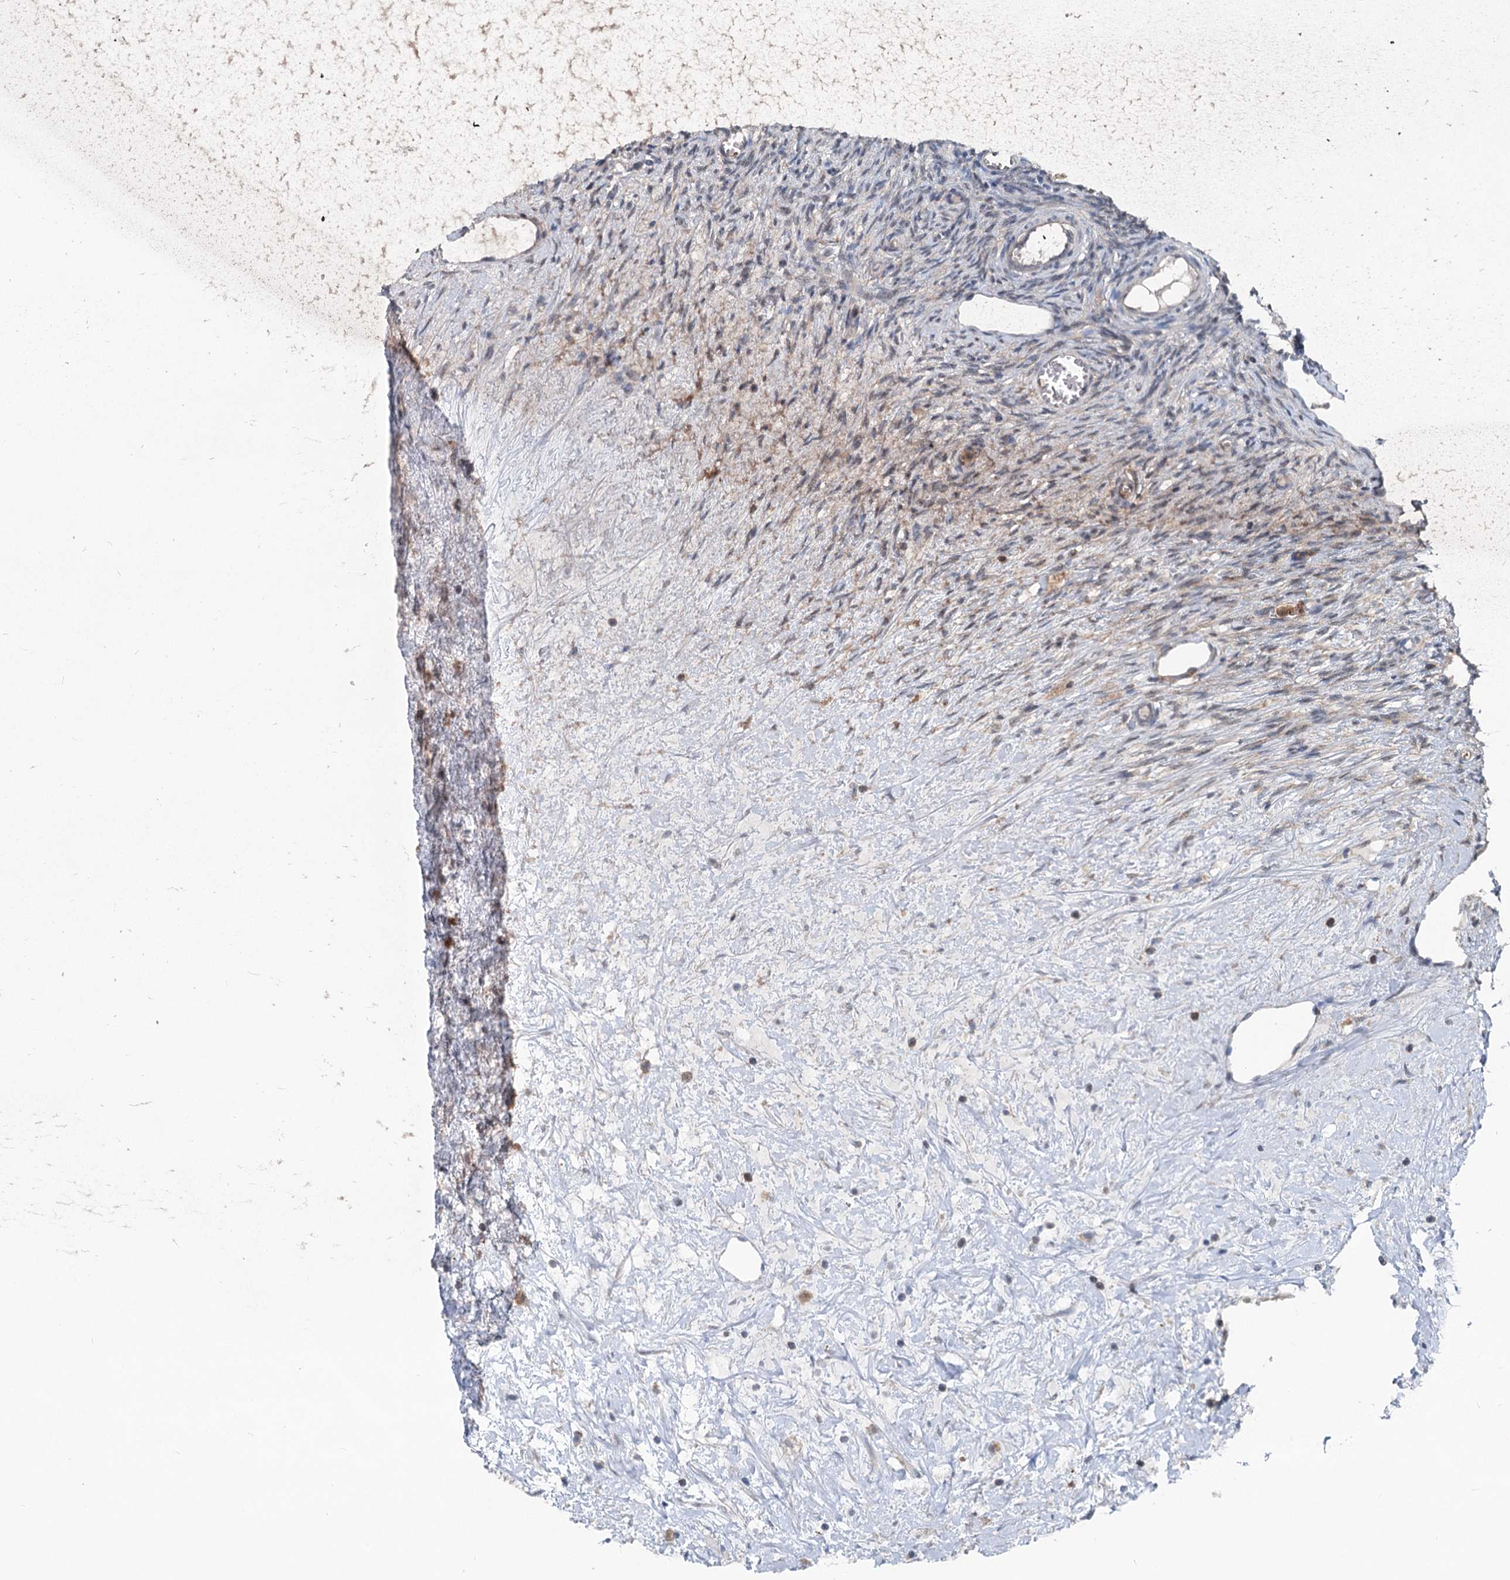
{"staining": {"intensity": "moderate", "quantity": "<25%", "location": "nuclear"}, "tissue": "ovary", "cell_type": "Ovarian stroma cells", "image_type": "normal", "snomed": [{"axis": "morphology", "description": "Normal tissue, NOS"}, {"axis": "topography", "description": "Ovary"}], "caption": "Protein expression analysis of benign ovary shows moderate nuclear staining in approximately <25% of ovarian stroma cells. The protein is stained brown, and the nuclei are stained in blue (DAB (3,3'-diaminobenzidine) IHC with brightfield microscopy, high magnification).", "gene": "GCLM", "patient": {"sex": "female", "age": 44}}